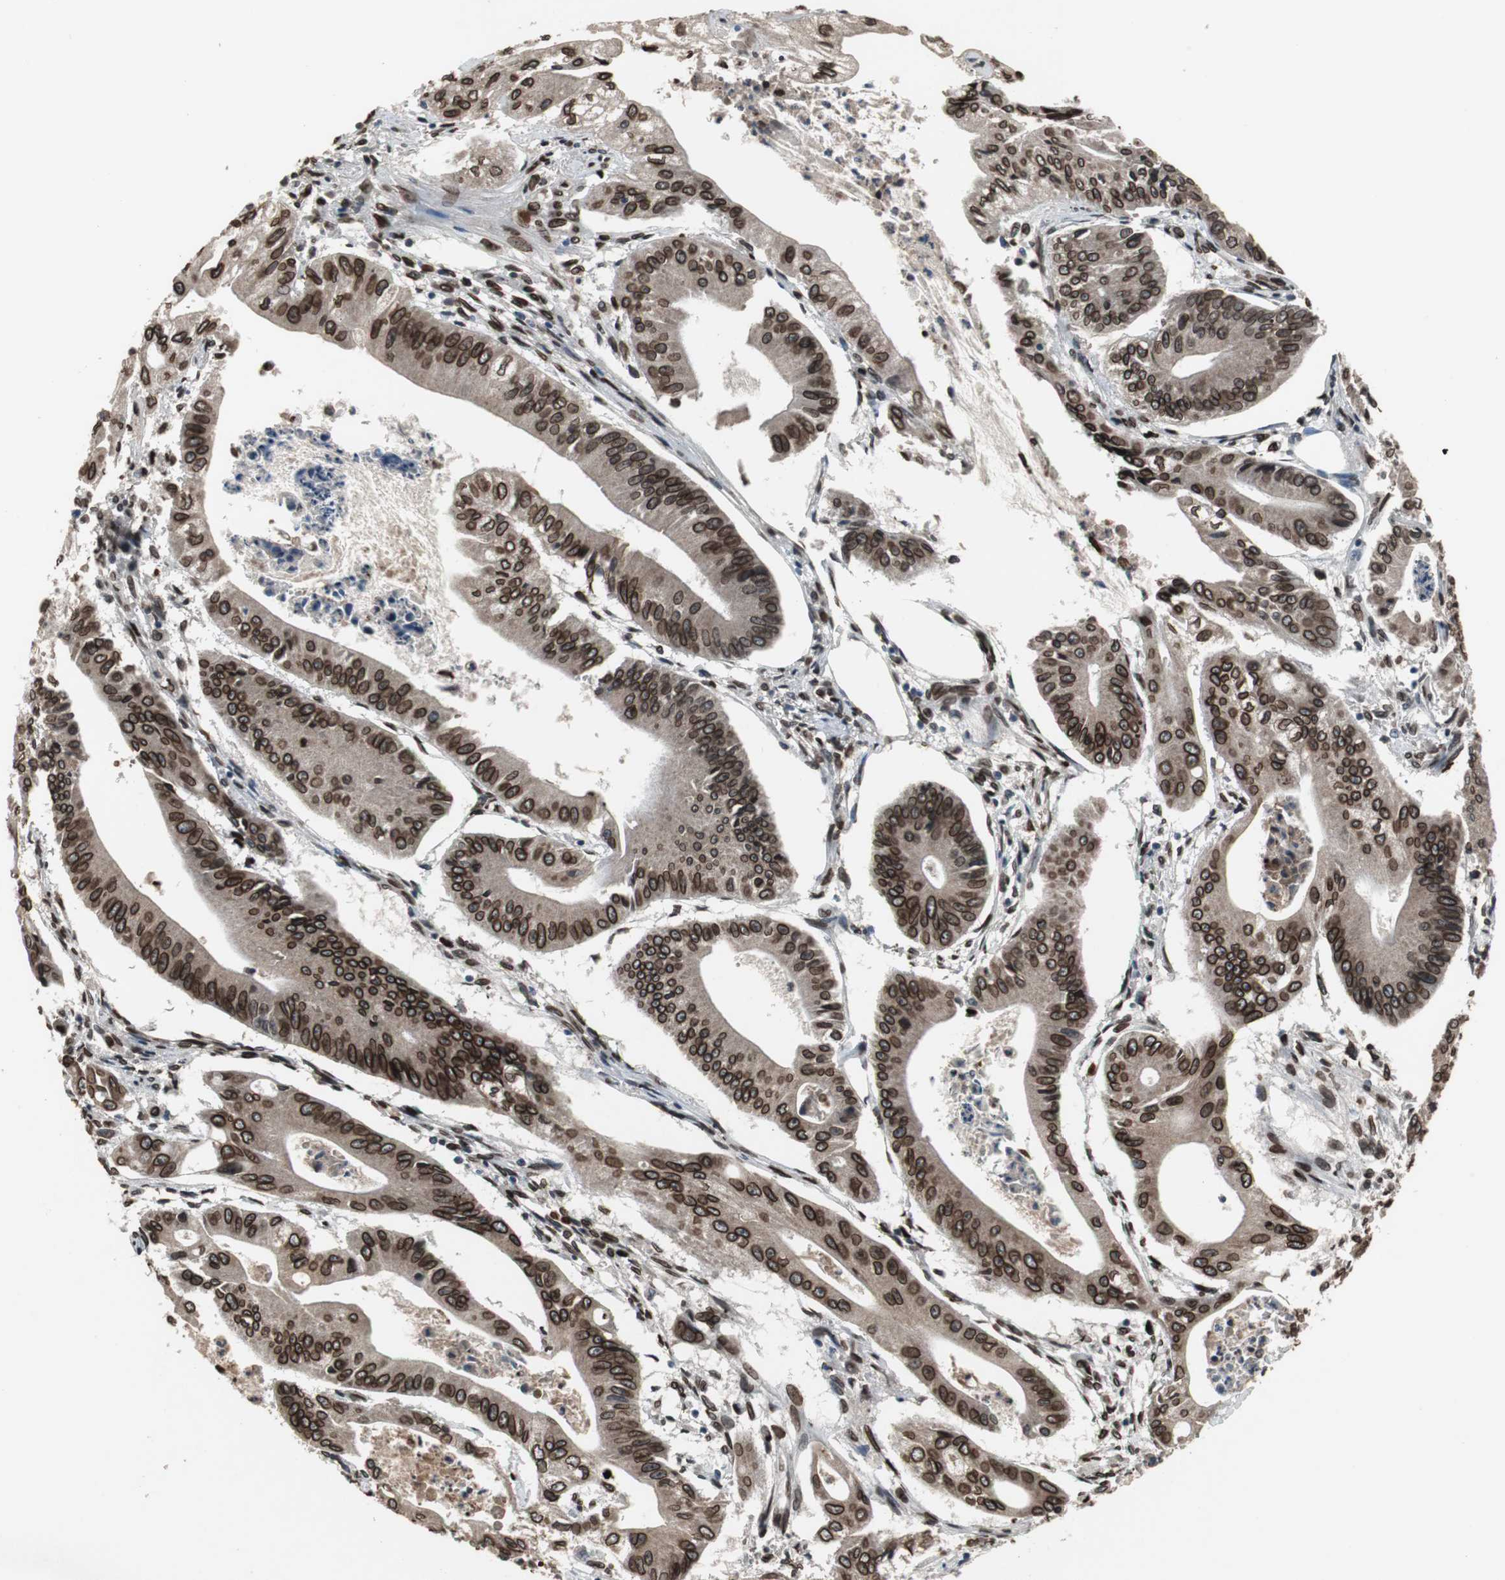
{"staining": {"intensity": "strong", "quantity": ">75%", "location": "cytoplasmic/membranous,nuclear"}, "tissue": "pancreatic cancer", "cell_type": "Tumor cells", "image_type": "cancer", "snomed": [{"axis": "morphology", "description": "Normal tissue, NOS"}, {"axis": "topography", "description": "Lymph node"}], "caption": "An immunohistochemistry (IHC) image of tumor tissue is shown. Protein staining in brown shows strong cytoplasmic/membranous and nuclear positivity in pancreatic cancer within tumor cells.", "gene": "LMNA", "patient": {"sex": "male", "age": 62}}